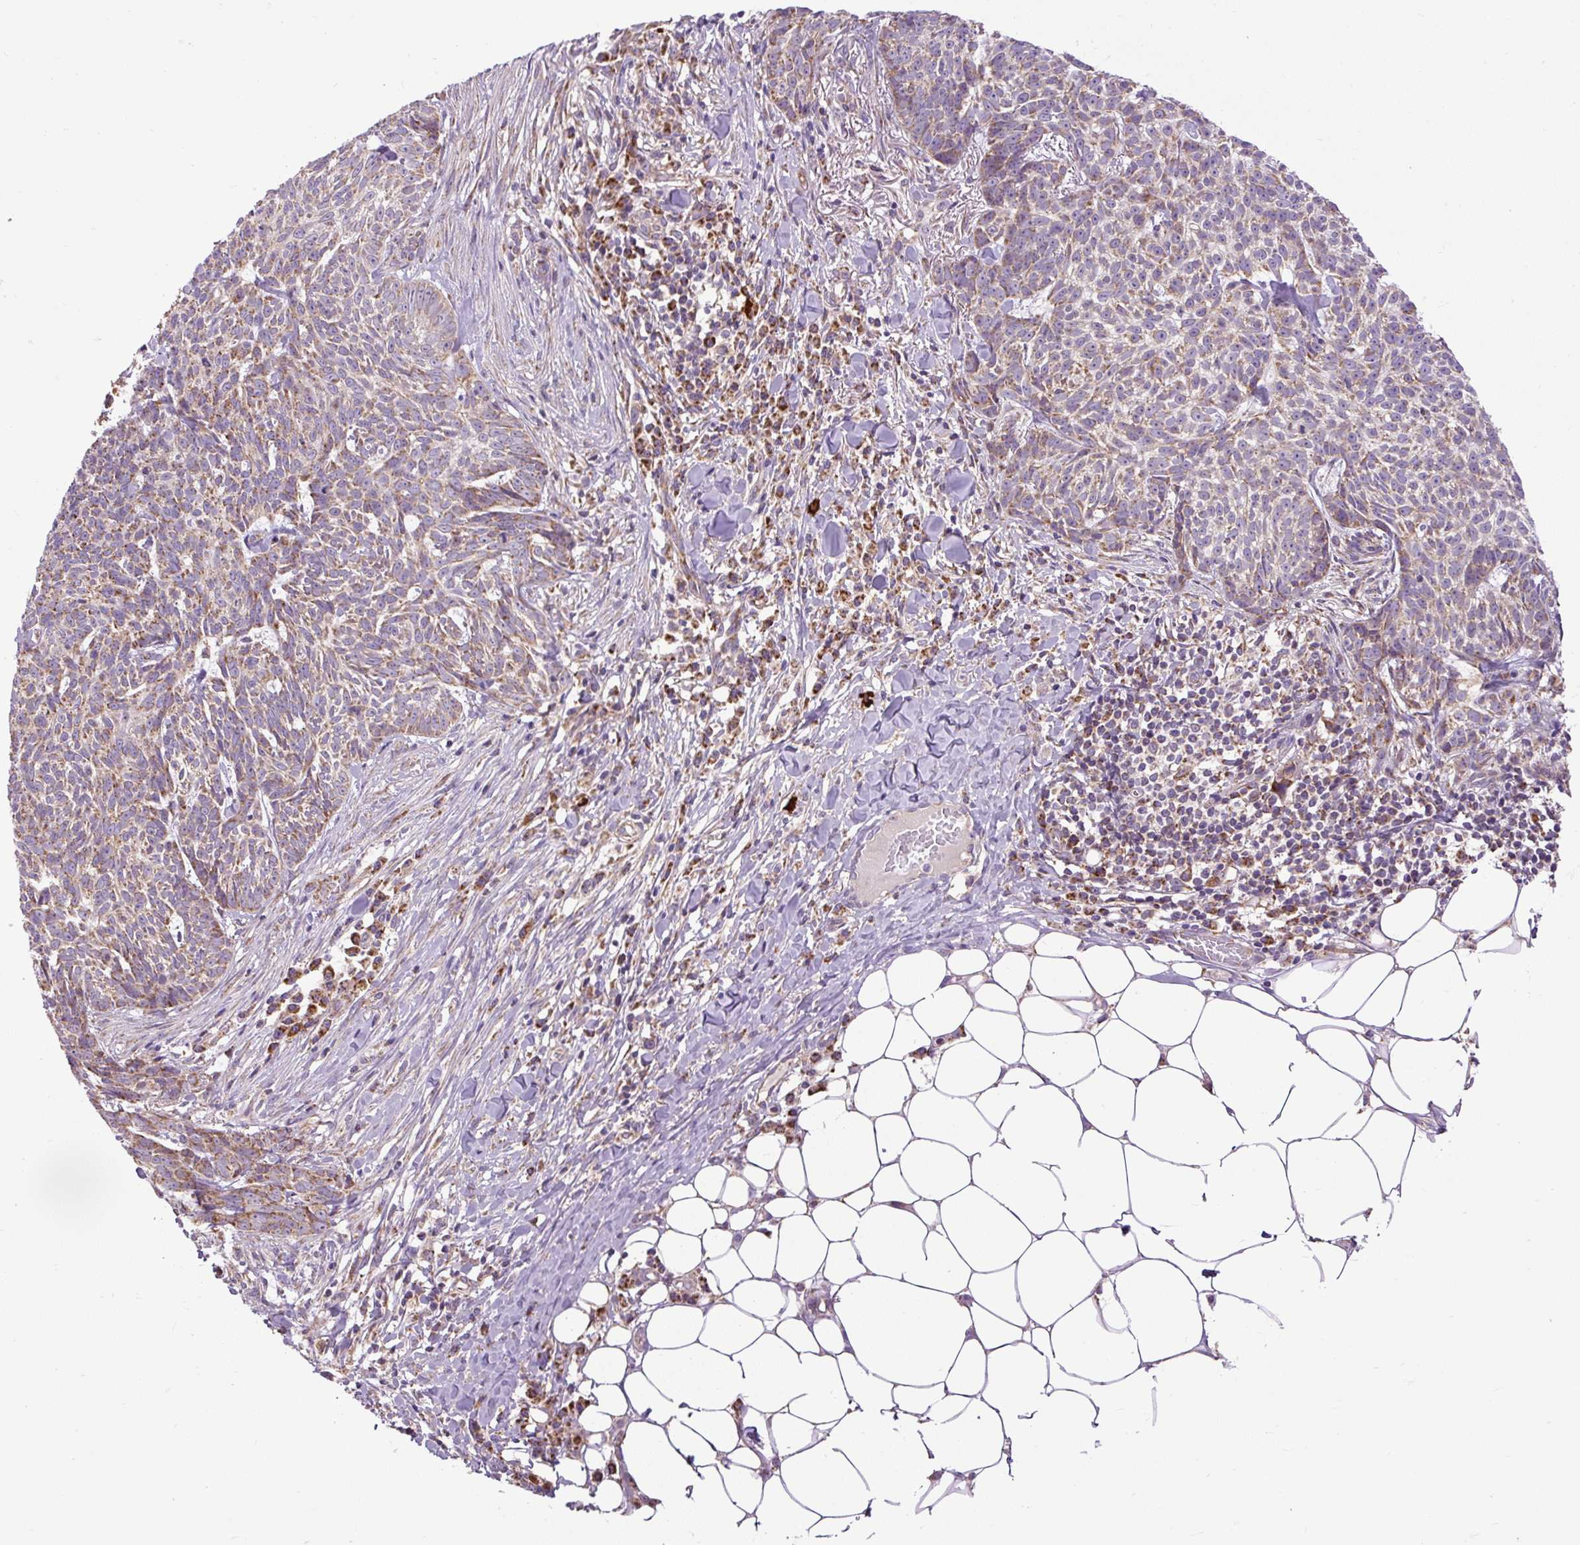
{"staining": {"intensity": "weak", "quantity": "25%-75%", "location": "cytoplasmic/membranous"}, "tissue": "skin cancer", "cell_type": "Tumor cells", "image_type": "cancer", "snomed": [{"axis": "morphology", "description": "Basal cell carcinoma"}, {"axis": "topography", "description": "Skin"}], "caption": "Protein positivity by immunohistochemistry exhibits weak cytoplasmic/membranous staining in about 25%-75% of tumor cells in skin cancer (basal cell carcinoma). The protein of interest is stained brown, and the nuclei are stained in blue (DAB (3,3'-diaminobenzidine) IHC with brightfield microscopy, high magnification).", "gene": "TM2D3", "patient": {"sex": "female", "age": 93}}